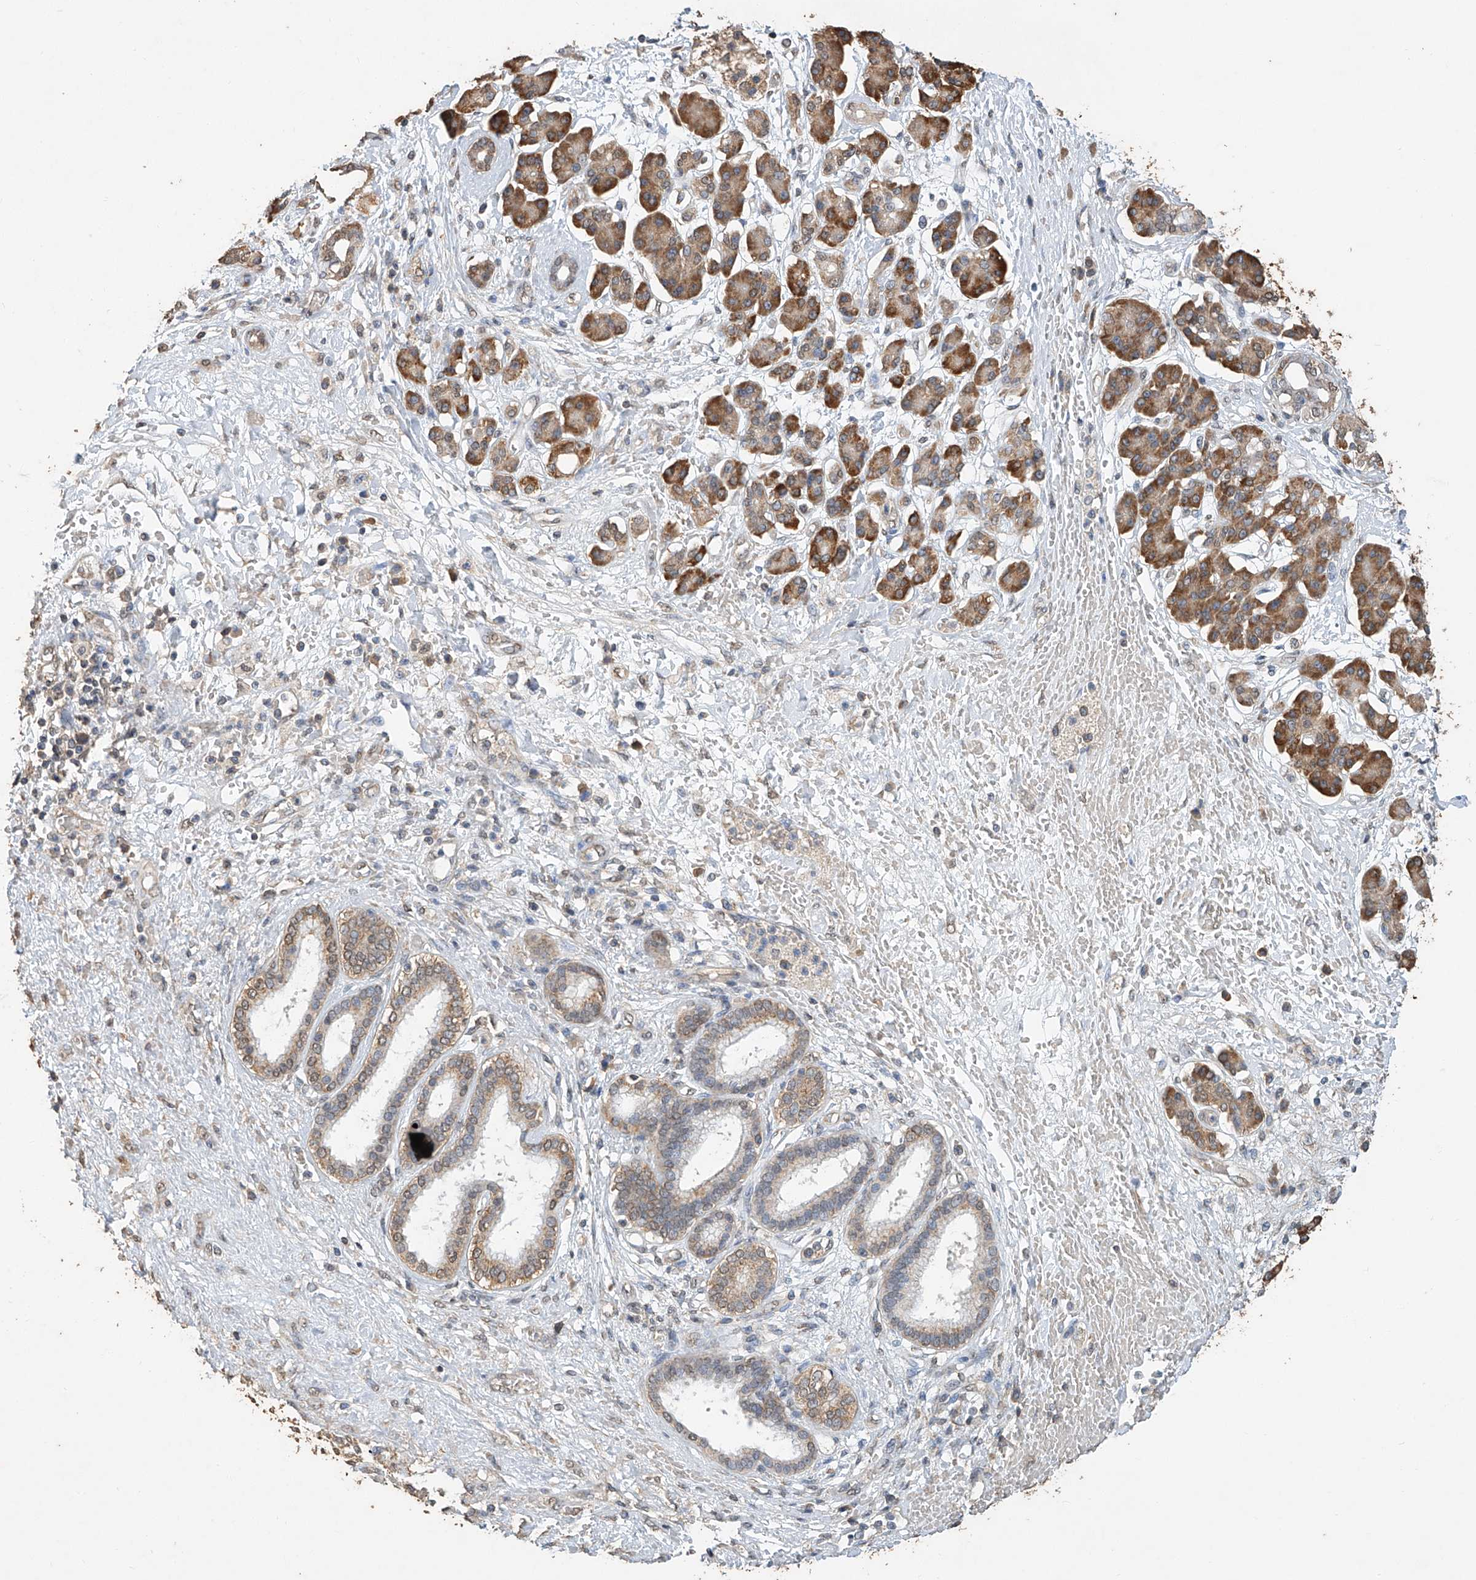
{"staining": {"intensity": "weak", "quantity": "25%-75%", "location": "cytoplasmic/membranous"}, "tissue": "pancreatic cancer", "cell_type": "Tumor cells", "image_type": "cancer", "snomed": [{"axis": "morphology", "description": "Adenocarcinoma, NOS"}, {"axis": "topography", "description": "Pancreas"}], "caption": "Pancreatic cancer (adenocarcinoma) stained with a protein marker exhibits weak staining in tumor cells.", "gene": "CERS4", "patient": {"sex": "female", "age": 56}}